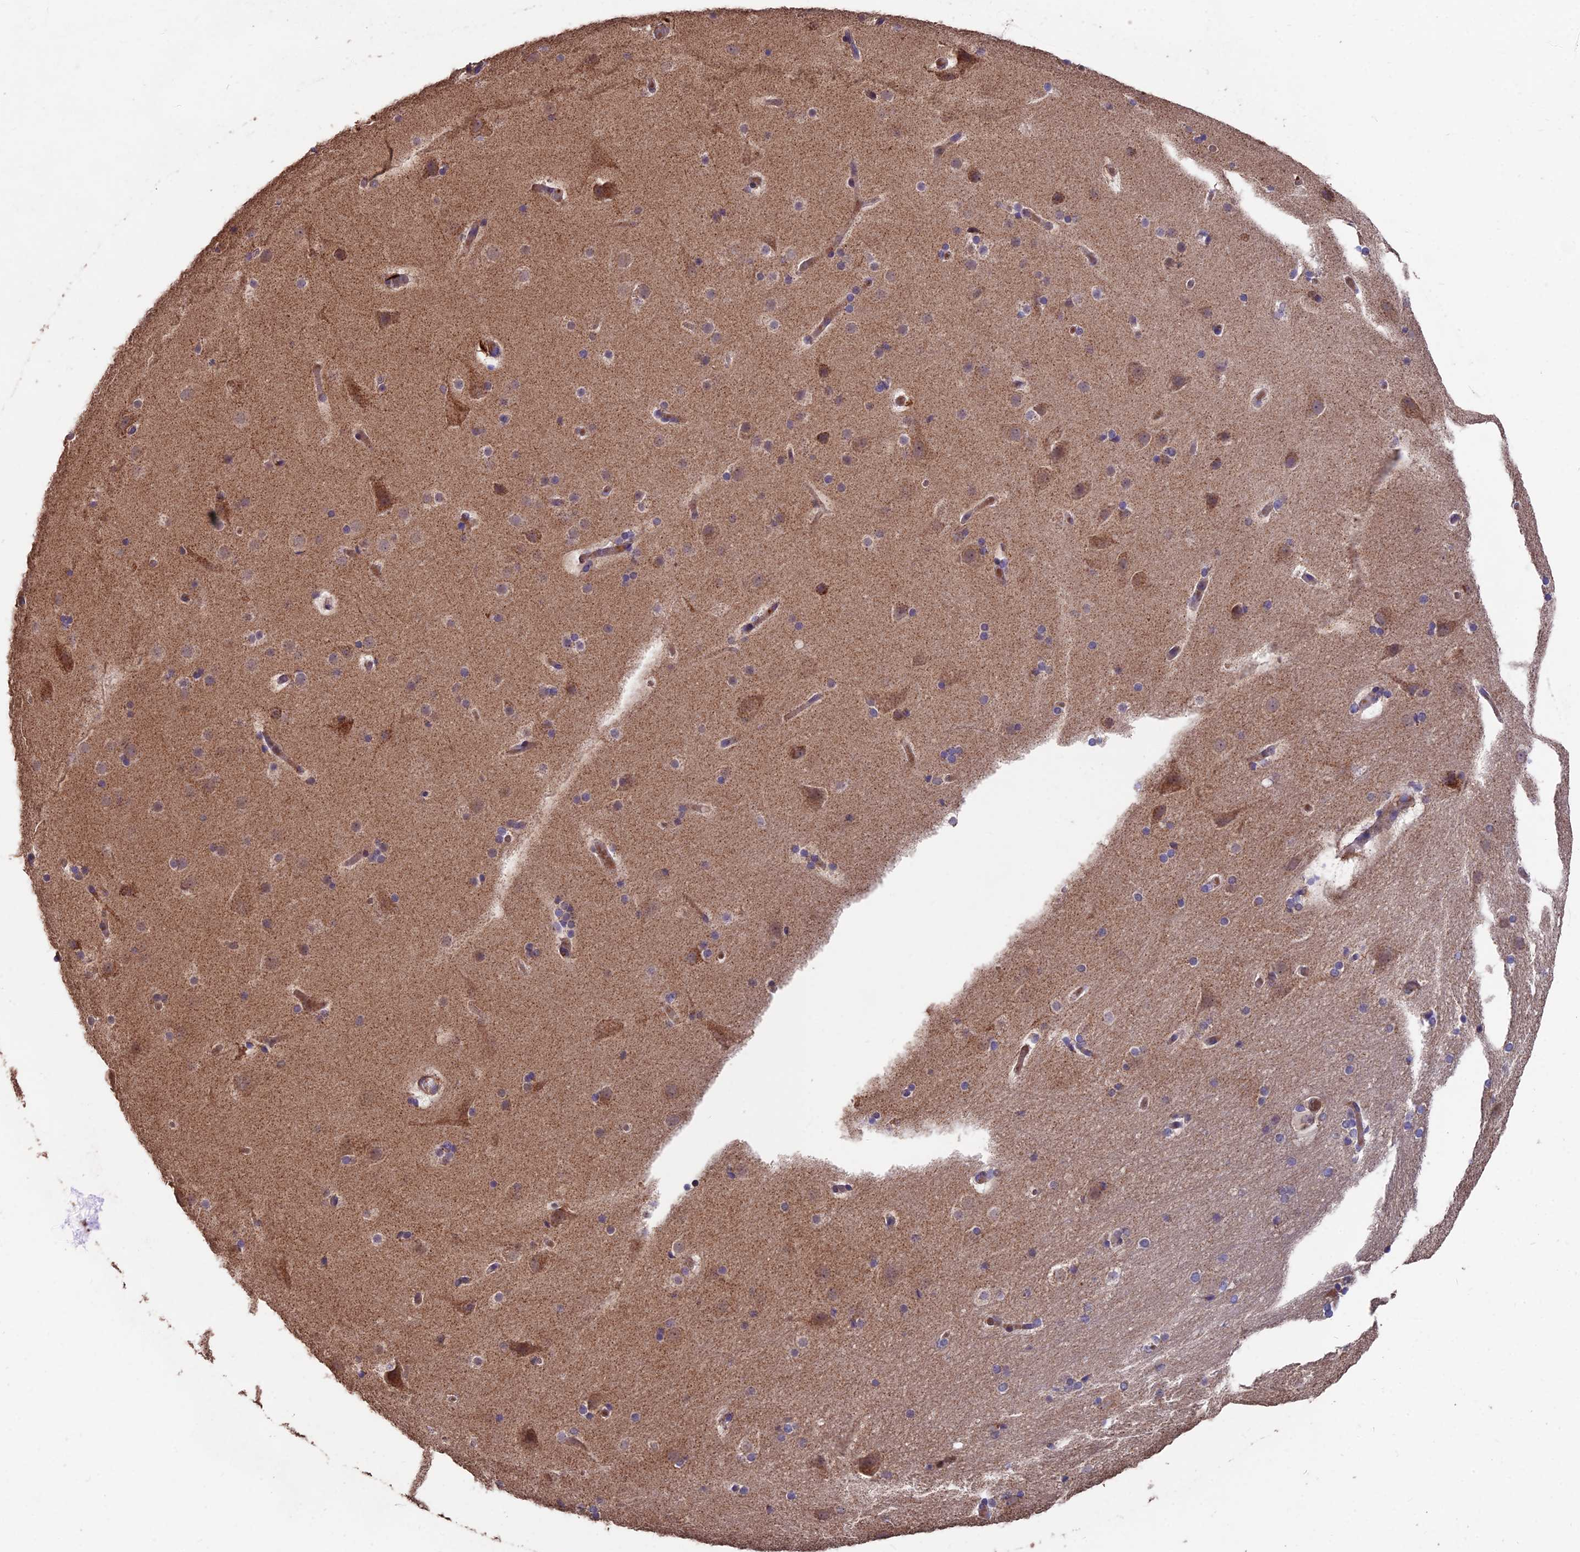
{"staining": {"intensity": "negative", "quantity": "none", "location": "none"}, "tissue": "cerebral cortex", "cell_type": "Endothelial cells", "image_type": "normal", "snomed": [{"axis": "morphology", "description": "Normal tissue, NOS"}, {"axis": "topography", "description": "Cerebral cortex"}], "caption": "Endothelial cells are negative for protein expression in unremarkable human cerebral cortex. (Immunohistochemistry, brightfield microscopy, high magnification).", "gene": "IFT22", "patient": {"sex": "male", "age": 57}}